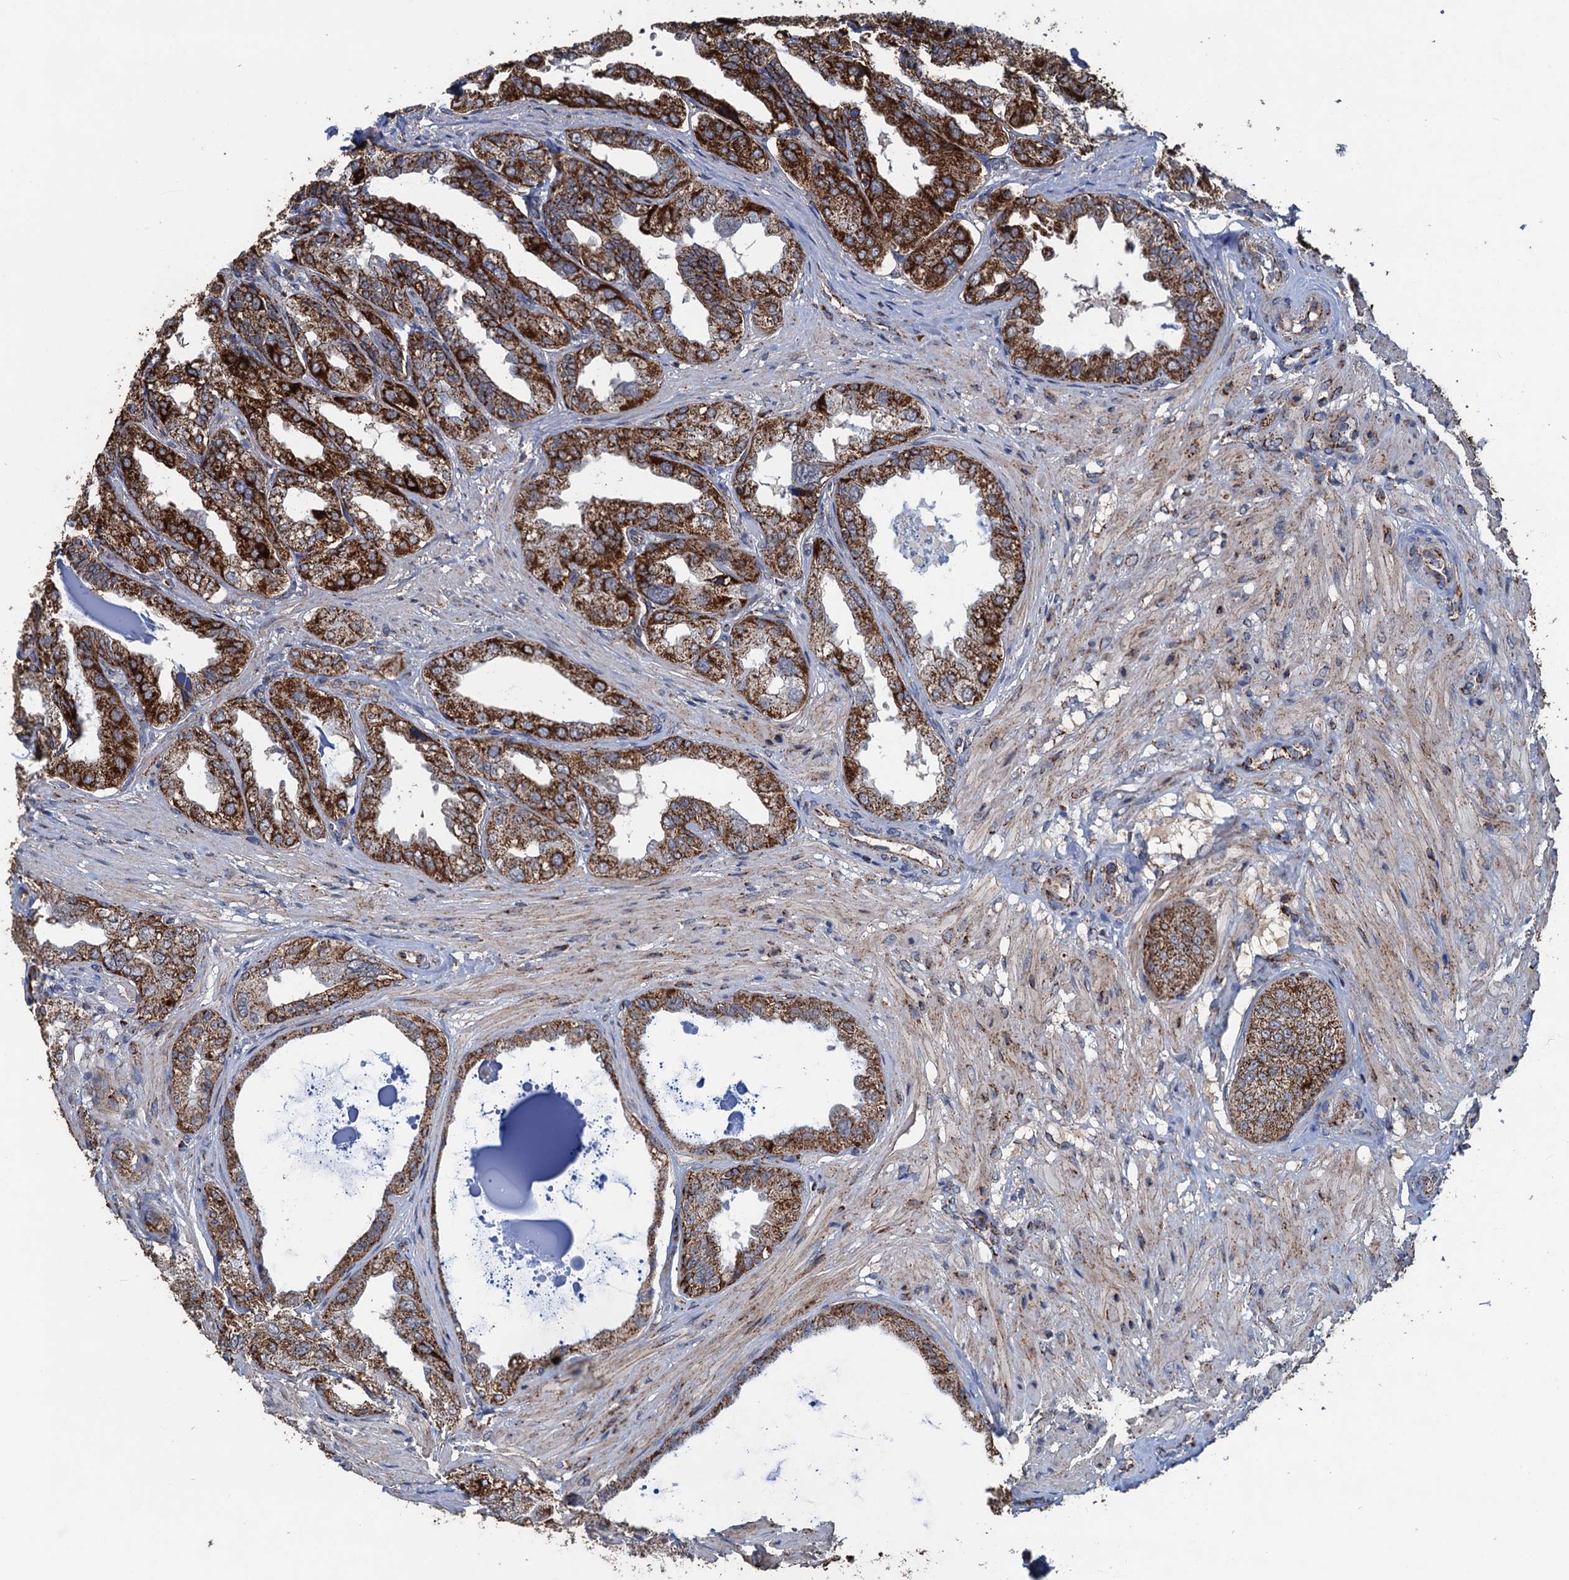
{"staining": {"intensity": "strong", "quantity": ">75%", "location": "cytoplasmic/membranous"}, "tissue": "seminal vesicle", "cell_type": "Glandular cells", "image_type": "normal", "snomed": [{"axis": "morphology", "description": "Normal tissue, NOS"}, {"axis": "topography", "description": "Seminal veicle"}], "caption": "The histopathology image shows immunohistochemical staining of normal seminal vesicle. There is strong cytoplasmic/membranous positivity is appreciated in approximately >75% of glandular cells. Nuclei are stained in blue.", "gene": "DGLUCY", "patient": {"sex": "male", "age": 63}}